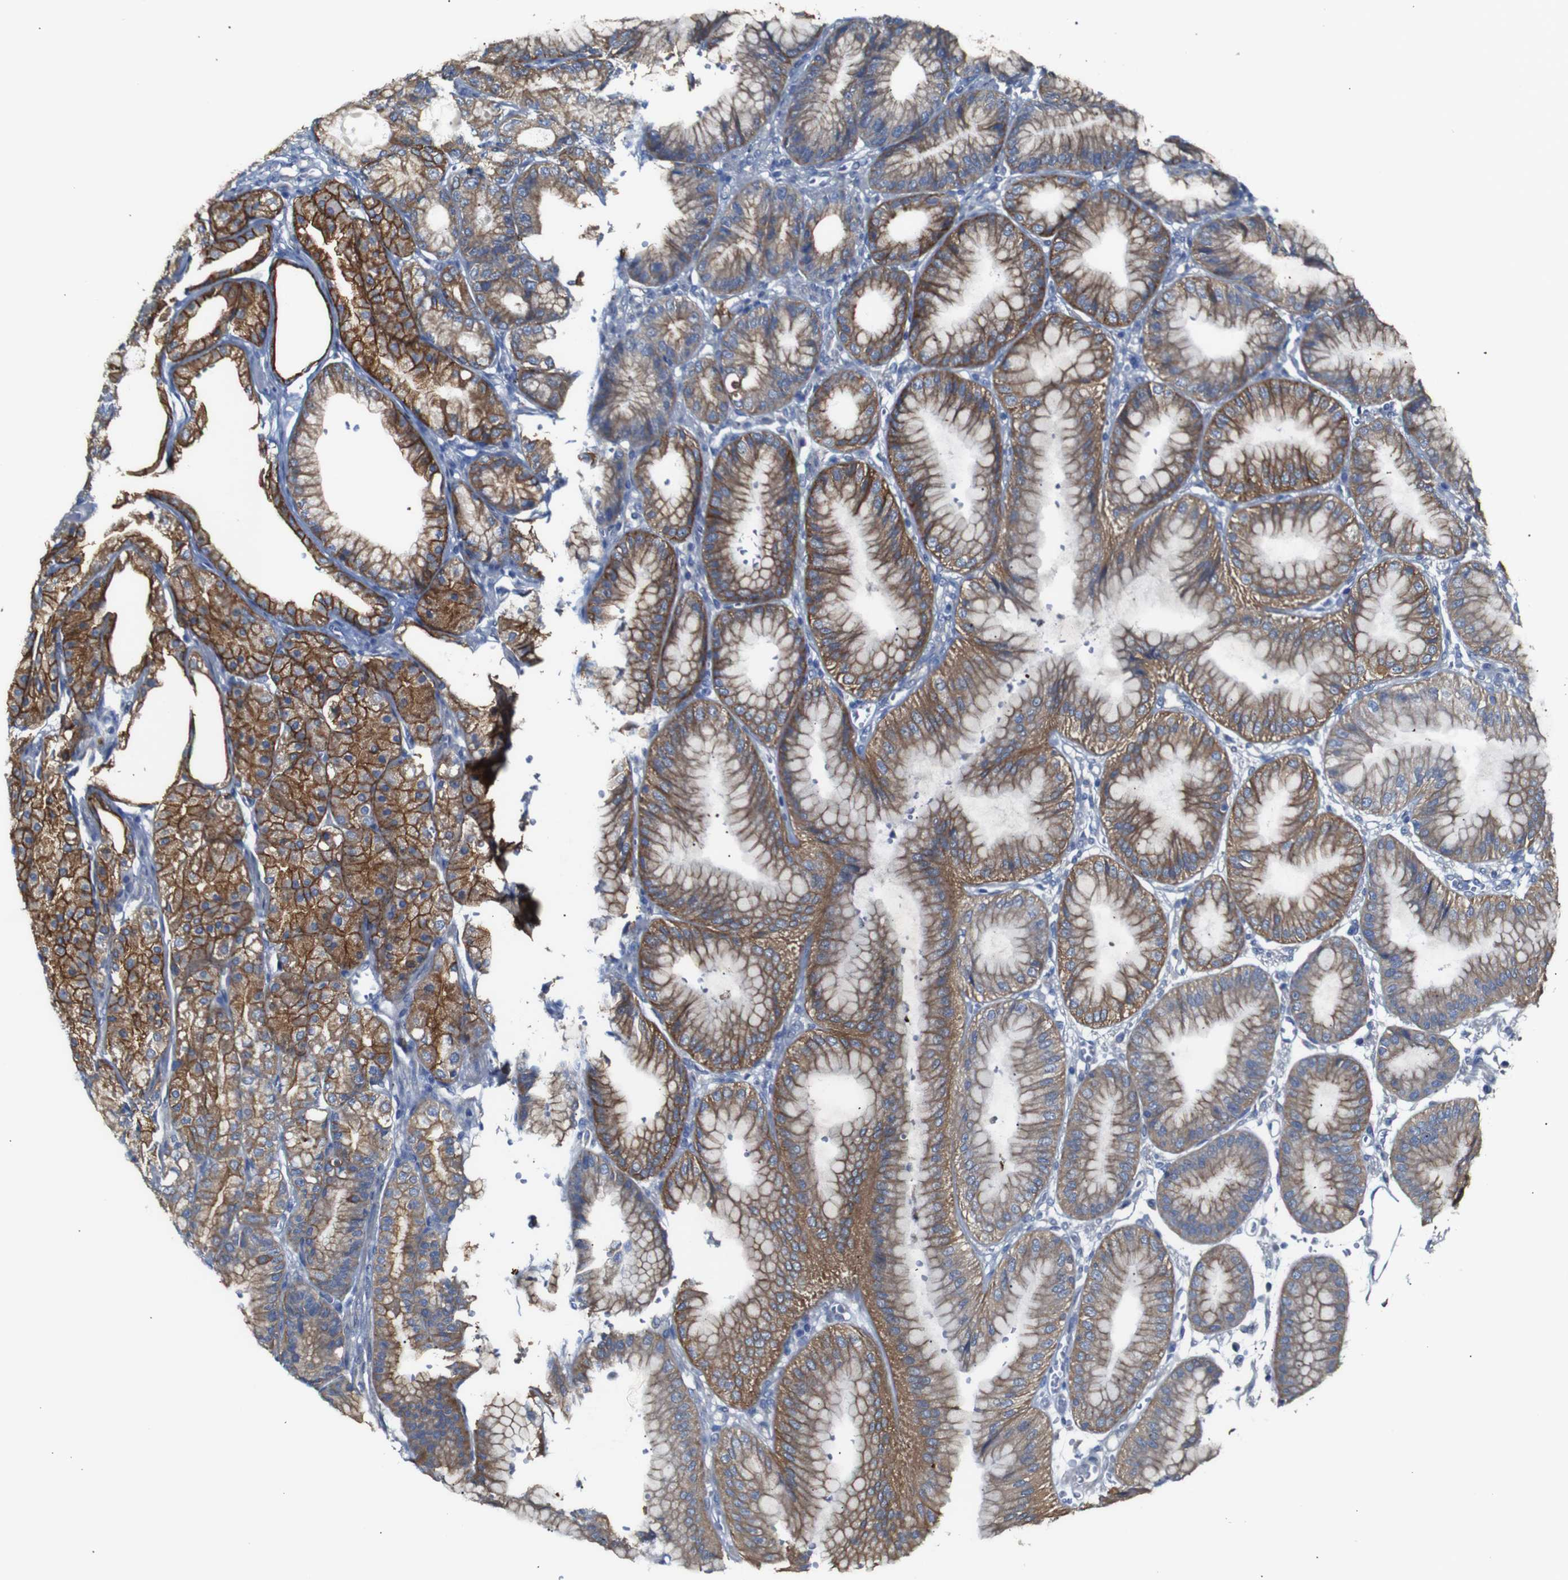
{"staining": {"intensity": "strong", "quantity": ">75%", "location": "cytoplasmic/membranous"}, "tissue": "stomach", "cell_type": "Glandular cells", "image_type": "normal", "snomed": [{"axis": "morphology", "description": "Normal tissue, NOS"}, {"axis": "topography", "description": "Stomach, lower"}], "caption": "Human stomach stained for a protein (brown) displays strong cytoplasmic/membranous positive positivity in about >75% of glandular cells.", "gene": "ALOX15", "patient": {"sex": "male", "age": 71}}